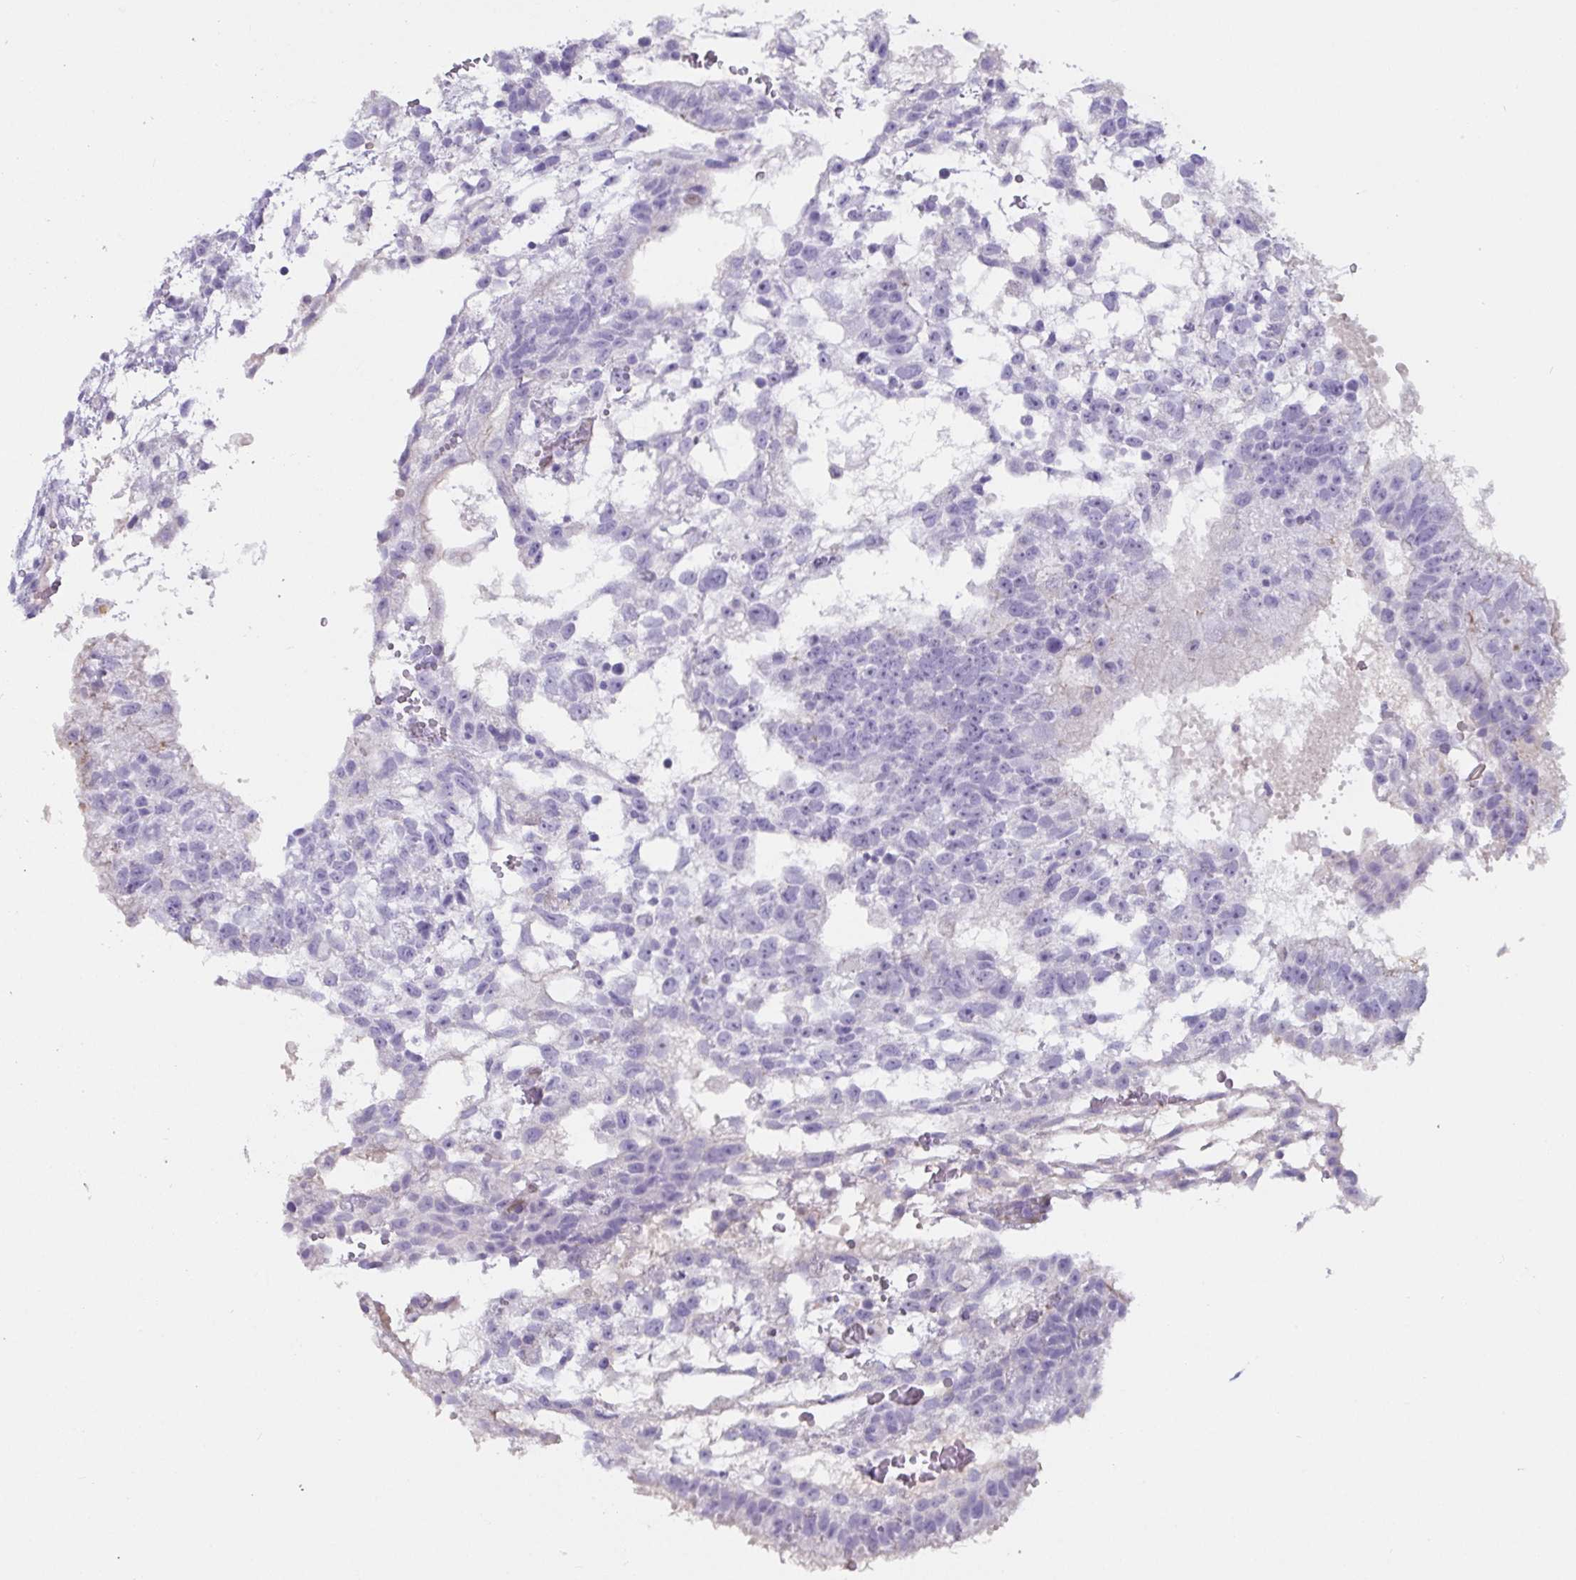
{"staining": {"intensity": "negative", "quantity": "none", "location": "none"}, "tissue": "testis cancer", "cell_type": "Tumor cells", "image_type": "cancer", "snomed": [{"axis": "morphology", "description": "Normal tissue, NOS"}, {"axis": "morphology", "description": "Carcinoma, Embryonal, NOS"}, {"axis": "topography", "description": "Testis"}], "caption": "IHC of human testis embryonal carcinoma reveals no staining in tumor cells. (DAB (3,3'-diaminobenzidine) immunohistochemistry, high magnification).", "gene": "OR5P3", "patient": {"sex": "male", "age": 32}}